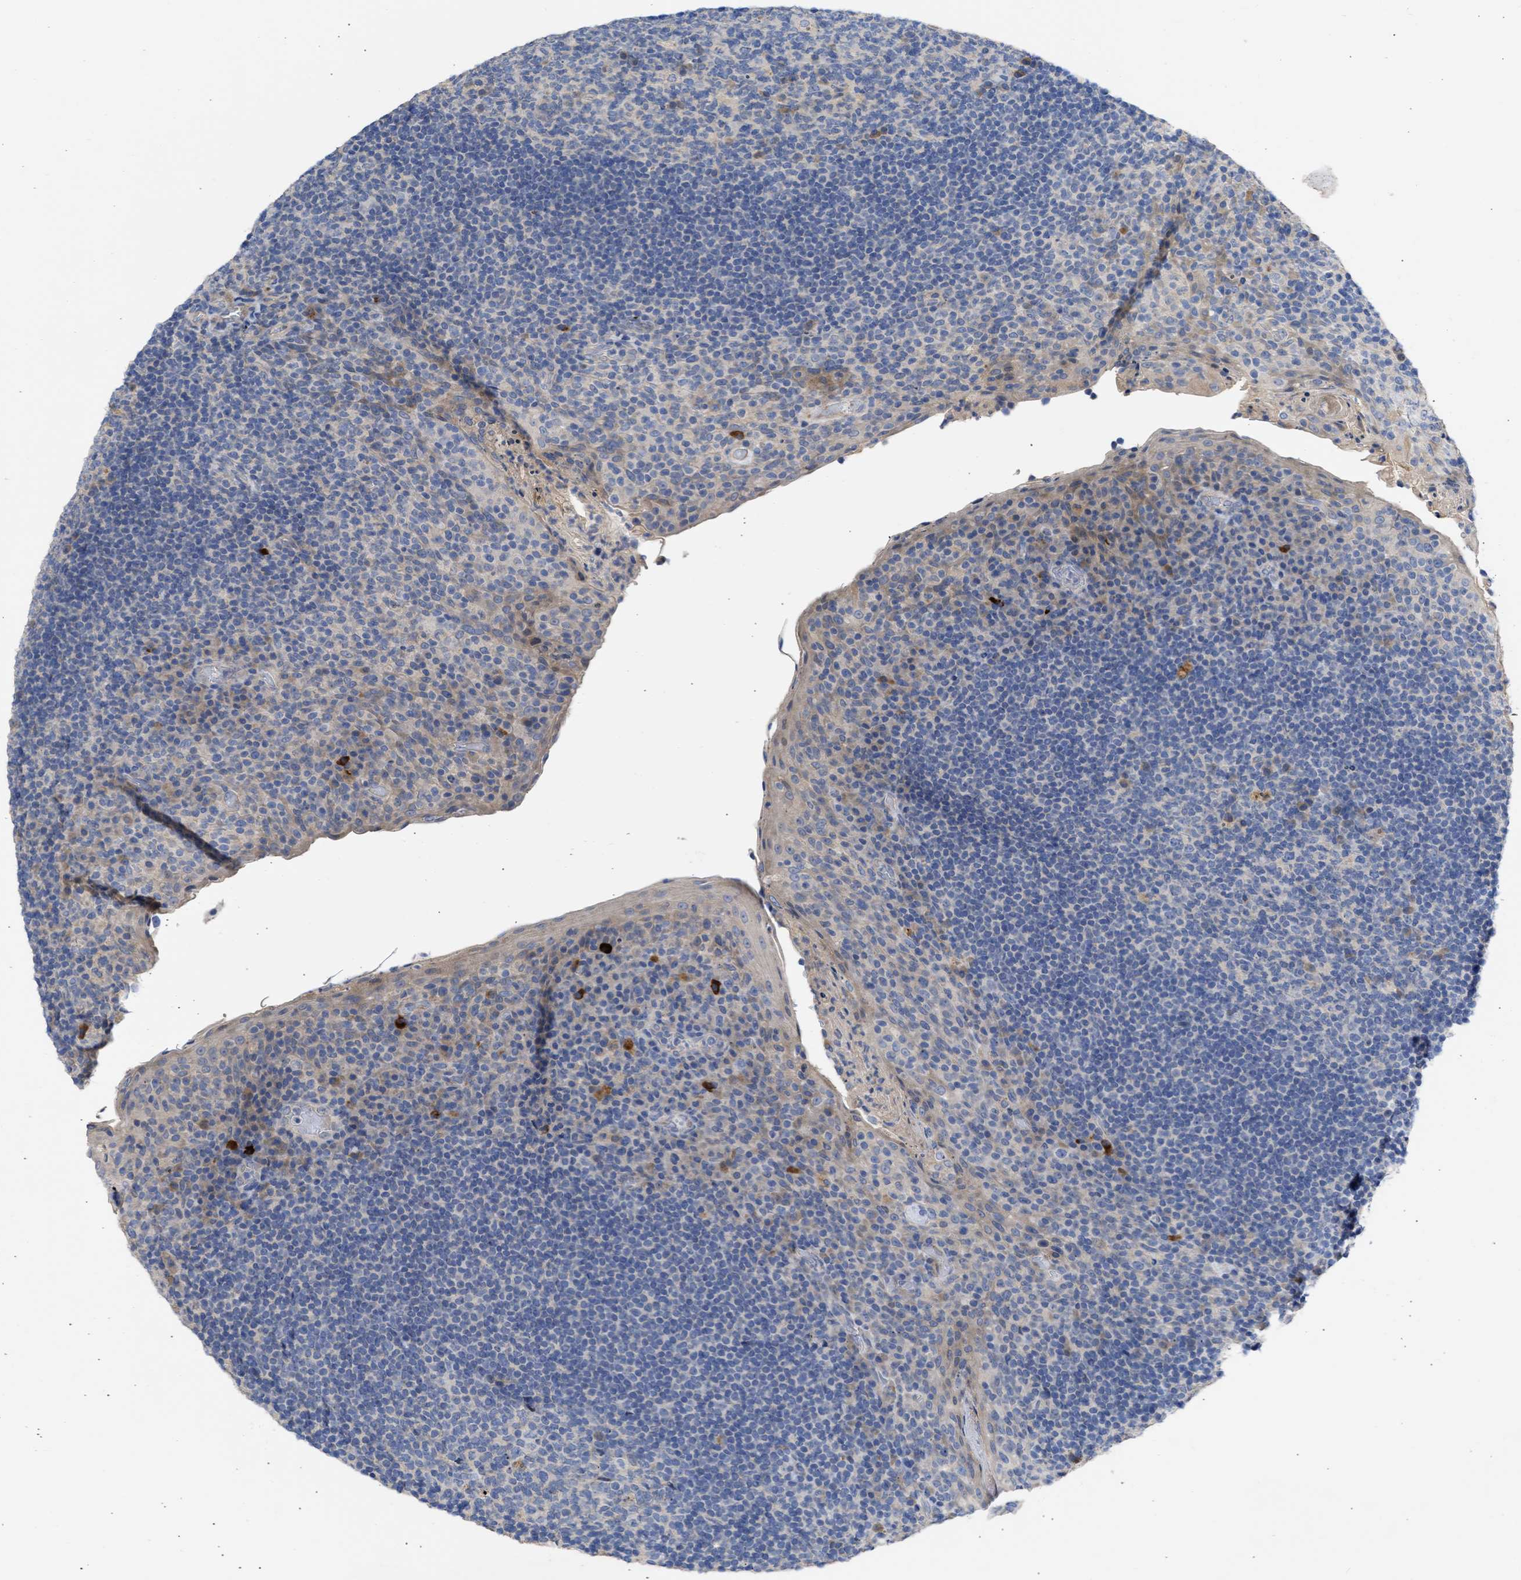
{"staining": {"intensity": "negative", "quantity": "none", "location": "none"}, "tissue": "tonsil", "cell_type": "Germinal center cells", "image_type": "normal", "snomed": [{"axis": "morphology", "description": "Normal tissue, NOS"}, {"axis": "topography", "description": "Tonsil"}], "caption": "High magnification brightfield microscopy of unremarkable tonsil stained with DAB (brown) and counterstained with hematoxylin (blue): germinal center cells show no significant positivity. Brightfield microscopy of IHC stained with DAB (3,3'-diaminobenzidine) (brown) and hematoxylin (blue), captured at high magnification.", "gene": "ARHGEF4", "patient": {"sex": "male", "age": 17}}